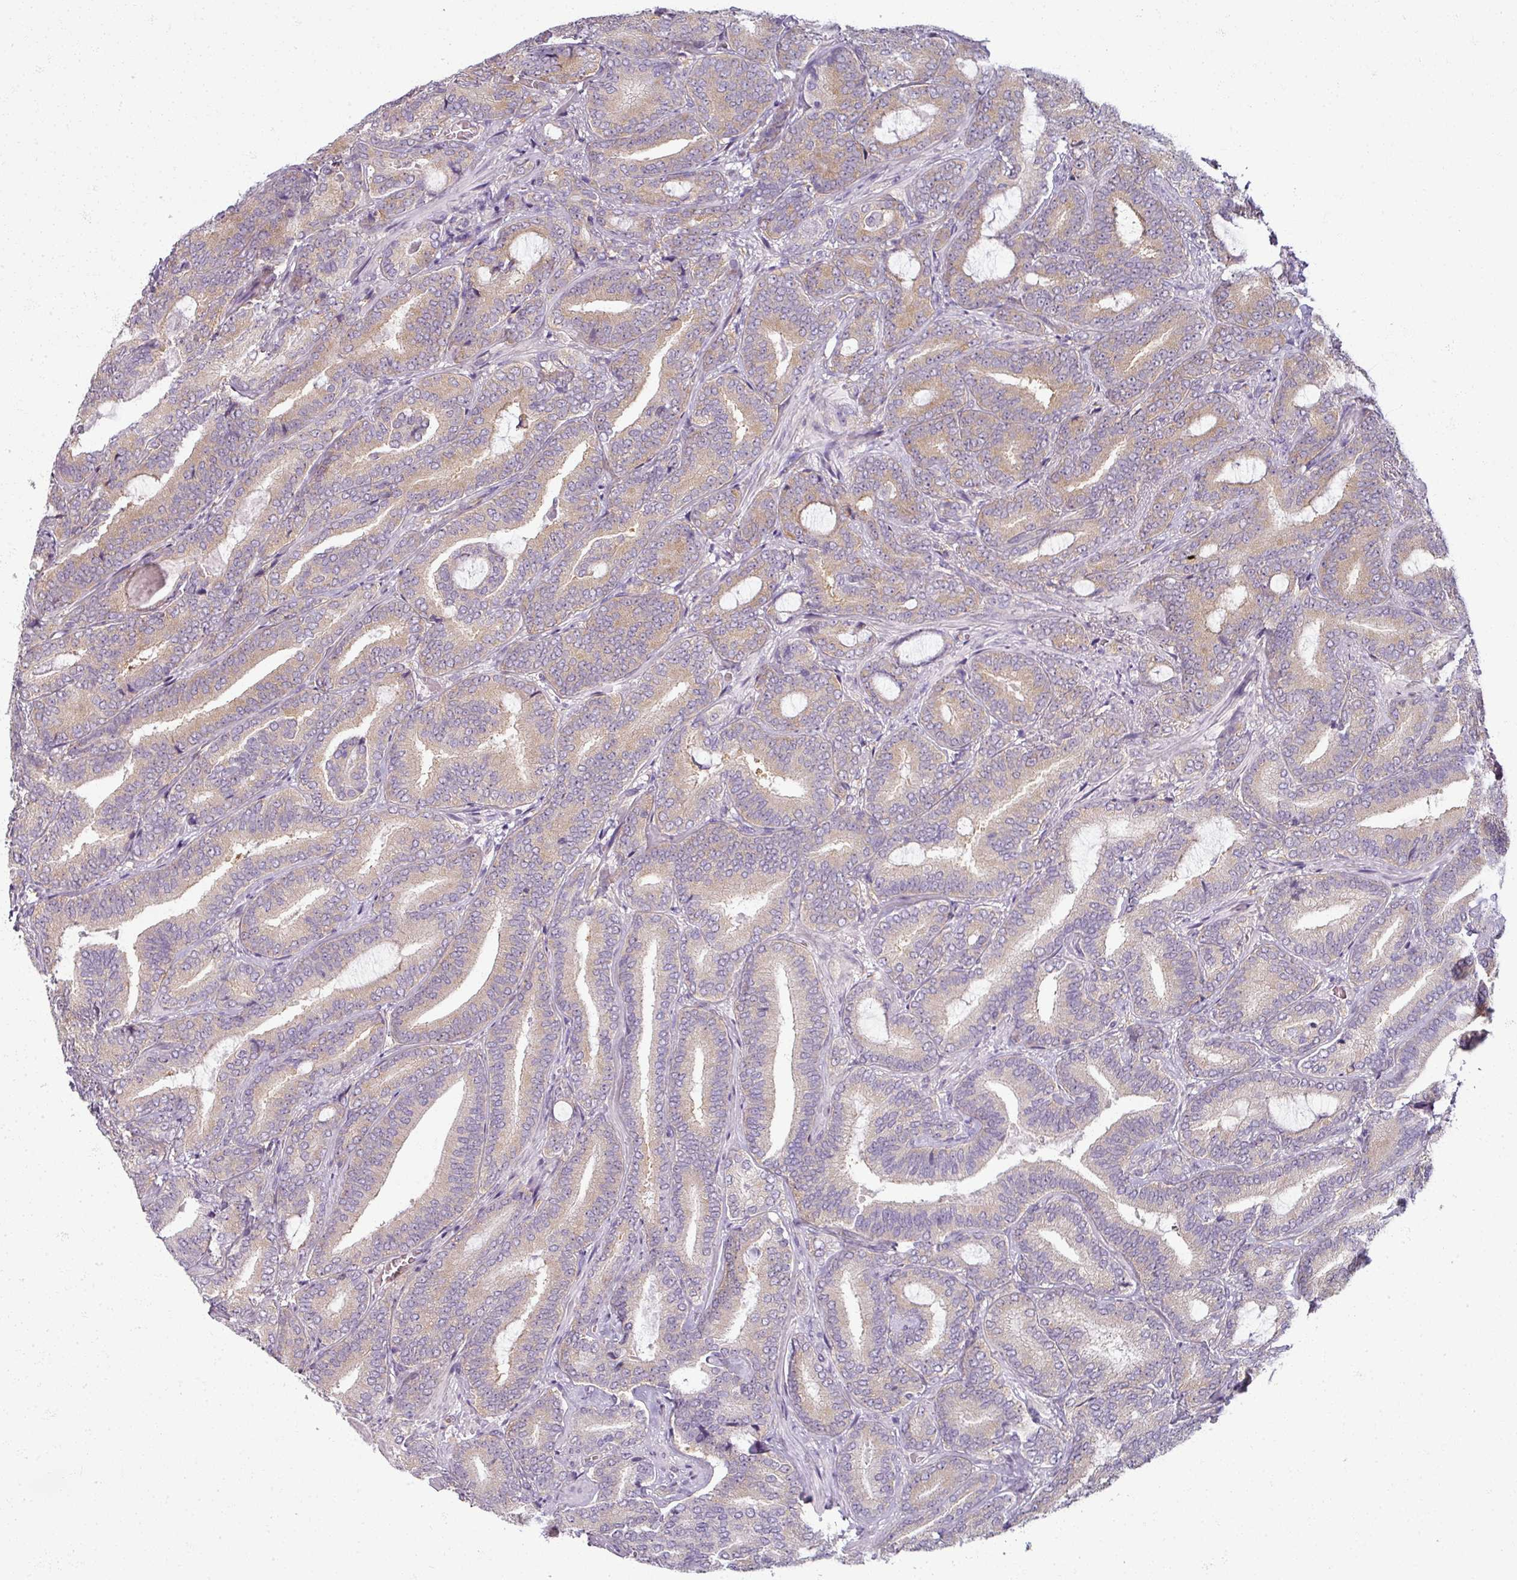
{"staining": {"intensity": "weak", "quantity": "<25%", "location": "cytoplasmic/membranous"}, "tissue": "prostate cancer", "cell_type": "Tumor cells", "image_type": "cancer", "snomed": [{"axis": "morphology", "description": "Adenocarcinoma, Low grade"}, {"axis": "topography", "description": "Prostate and seminal vesicle, NOS"}], "caption": "Adenocarcinoma (low-grade) (prostate) was stained to show a protein in brown. There is no significant staining in tumor cells.", "gene": "AGPAT4", "patient": {"sex": "male", "age": 61}}